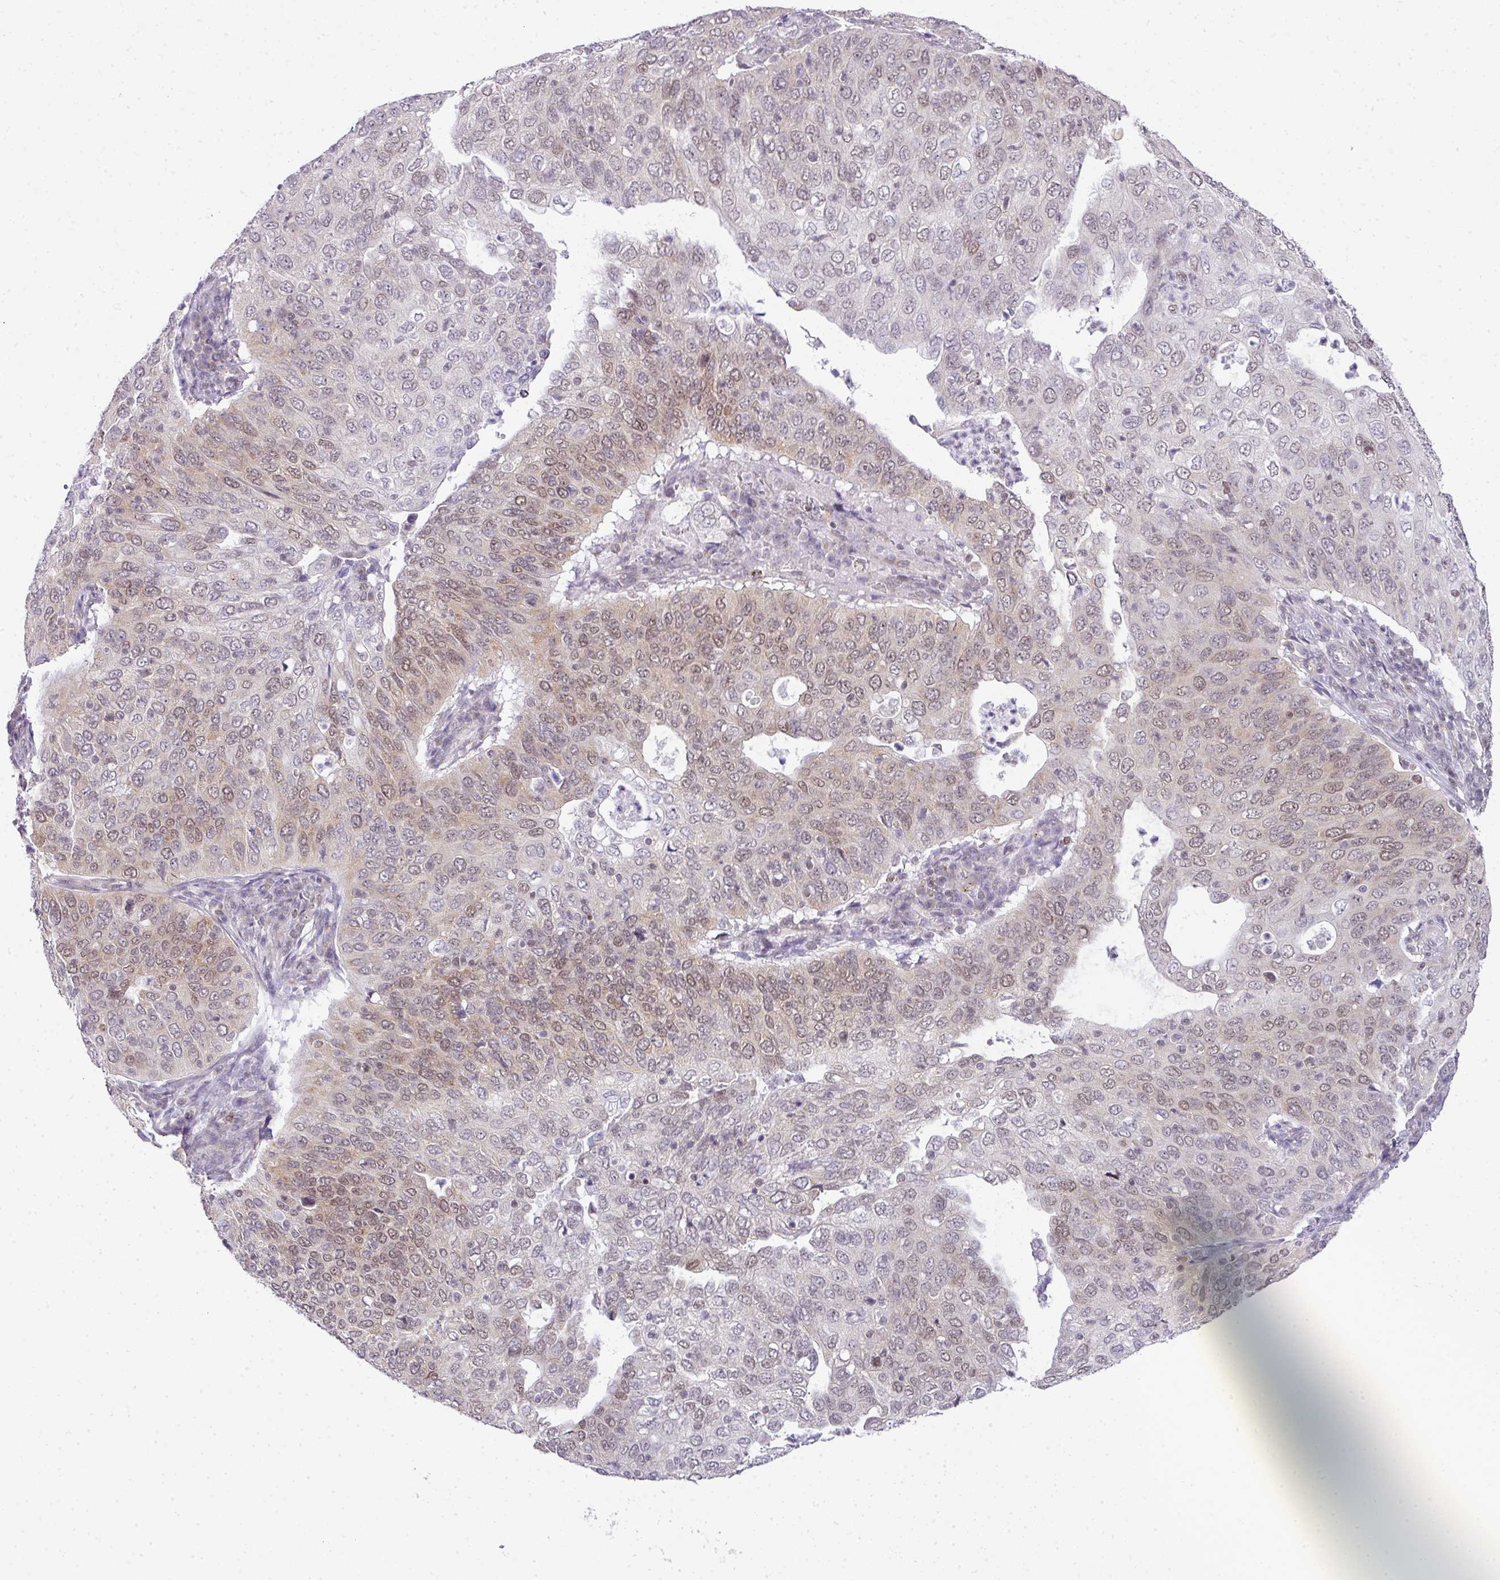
{"staining": {"intensity": "weak", "quantity": "25%-75%", "location": "nuclear"}, "tissue": "cervical cancer", "cell_type": "Tumor cells", "image_type": "cancer", "snomed": [{"axis": "morphology", "description": "Squamous cell carcinoma, NOS"}, {"axis": "topography", "description": "Cervix"}], "caption": "Immunohistochemistry (IHC) micrograph of human squamous cell carcinoma (cervical) stained for a protein (brown), which exhibits low levels of weak nuclear expression in about 25%-75% of tumor cells.", "gene": "FAM32A", "patient": {"sex": "female", "age": 36}}